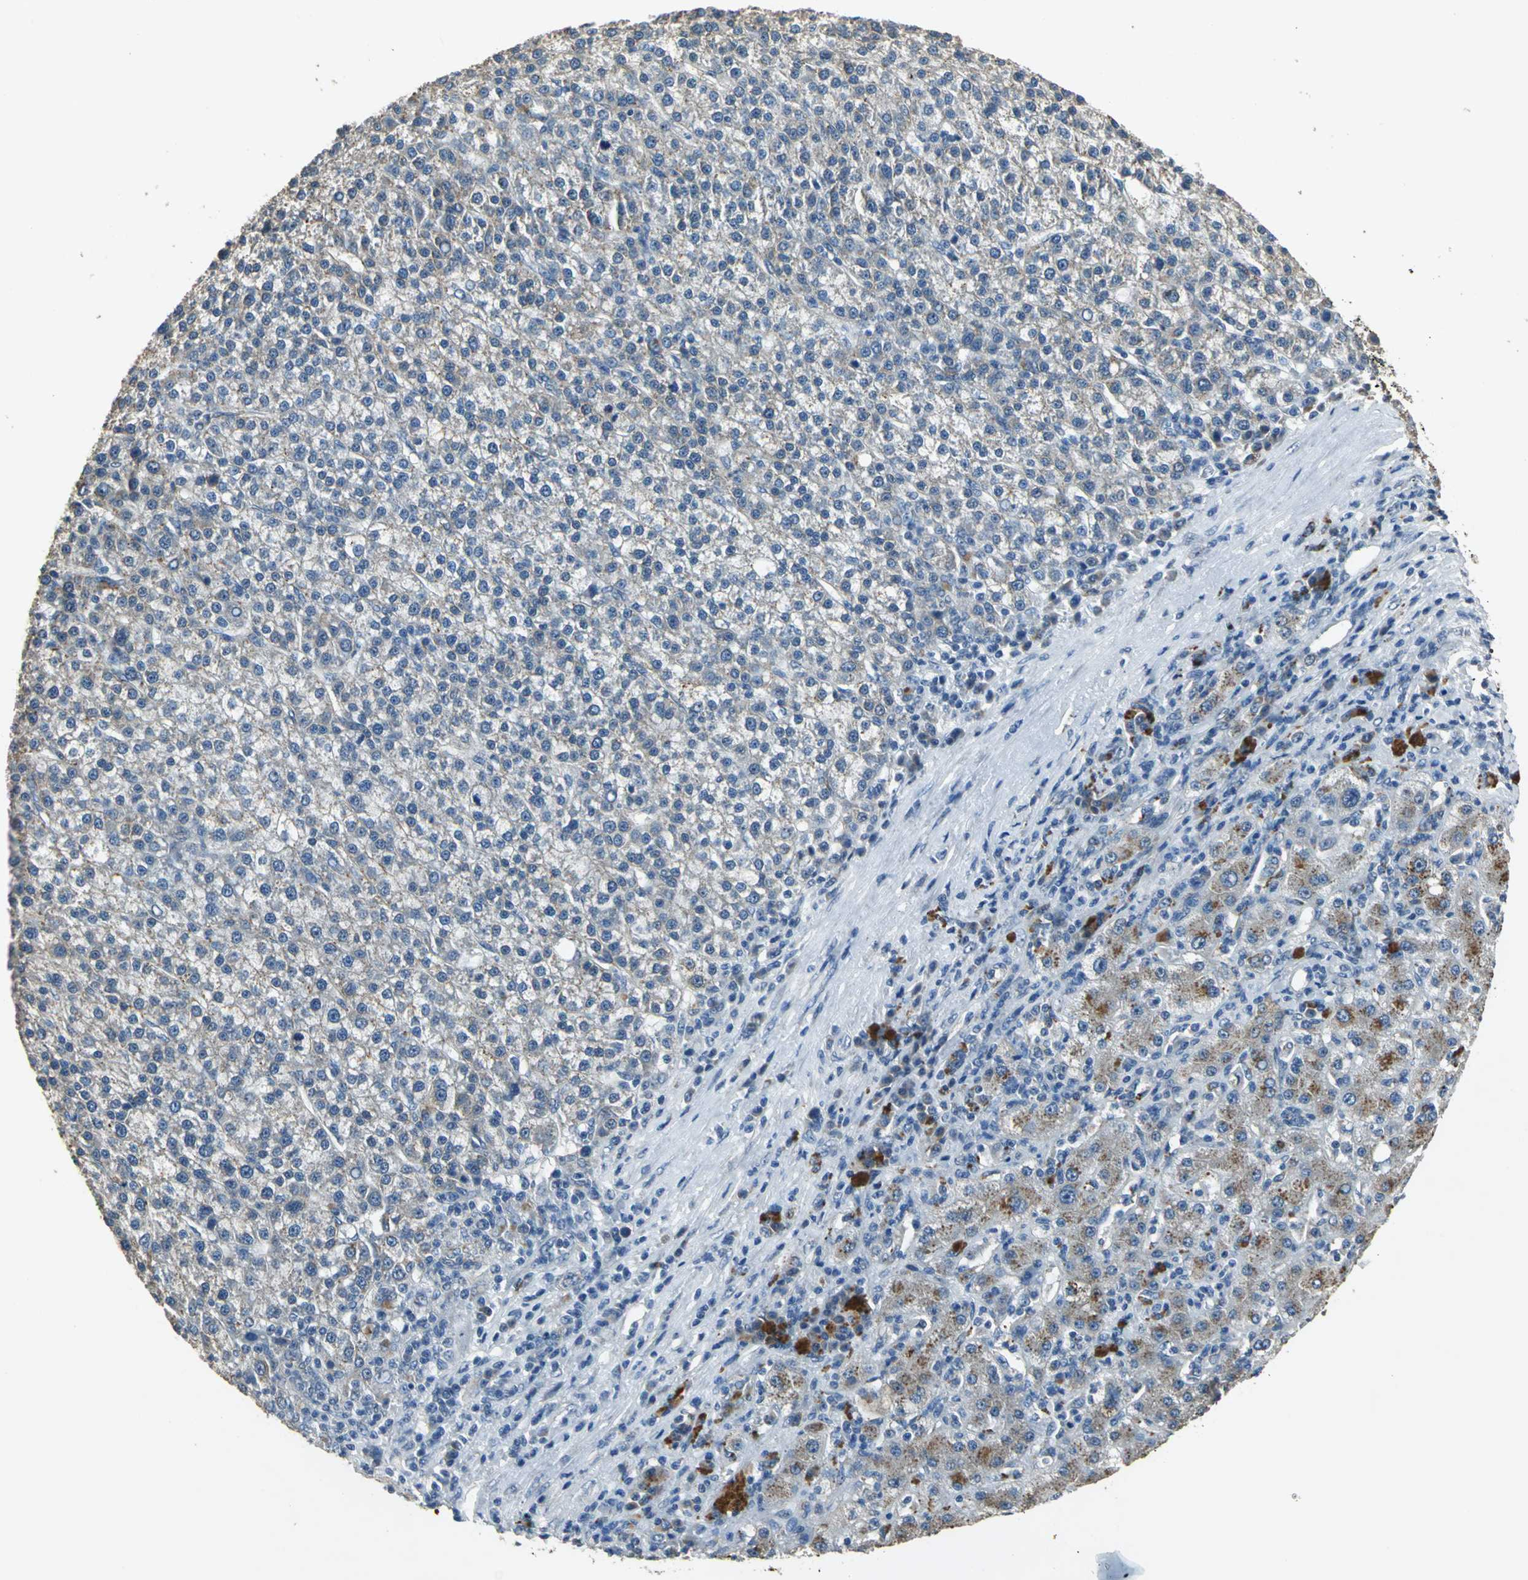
{"staining": {"intensity": "moderate", "quantity": ">75%", "location": "cytoplasmic/membranous"}, "tissue": "liver cancer", "cell_type": "Tumor cells", "image_type": "cancer", "snomed": [{"axis": "morphology", "description": "Carcinoma, Hepatocellular, NOS"}, {"axis": "topography", "description": "Liver"}], "caption": "Liver cancer (hepatocellular carcinoma) was stained to show a protein in brown. There is medium levels of moderate cytoplasmic/membranous staining in approximately >75% of tumor cells.", "gene": "OCLN", "patient": {"sex": "female", "age": 58}}